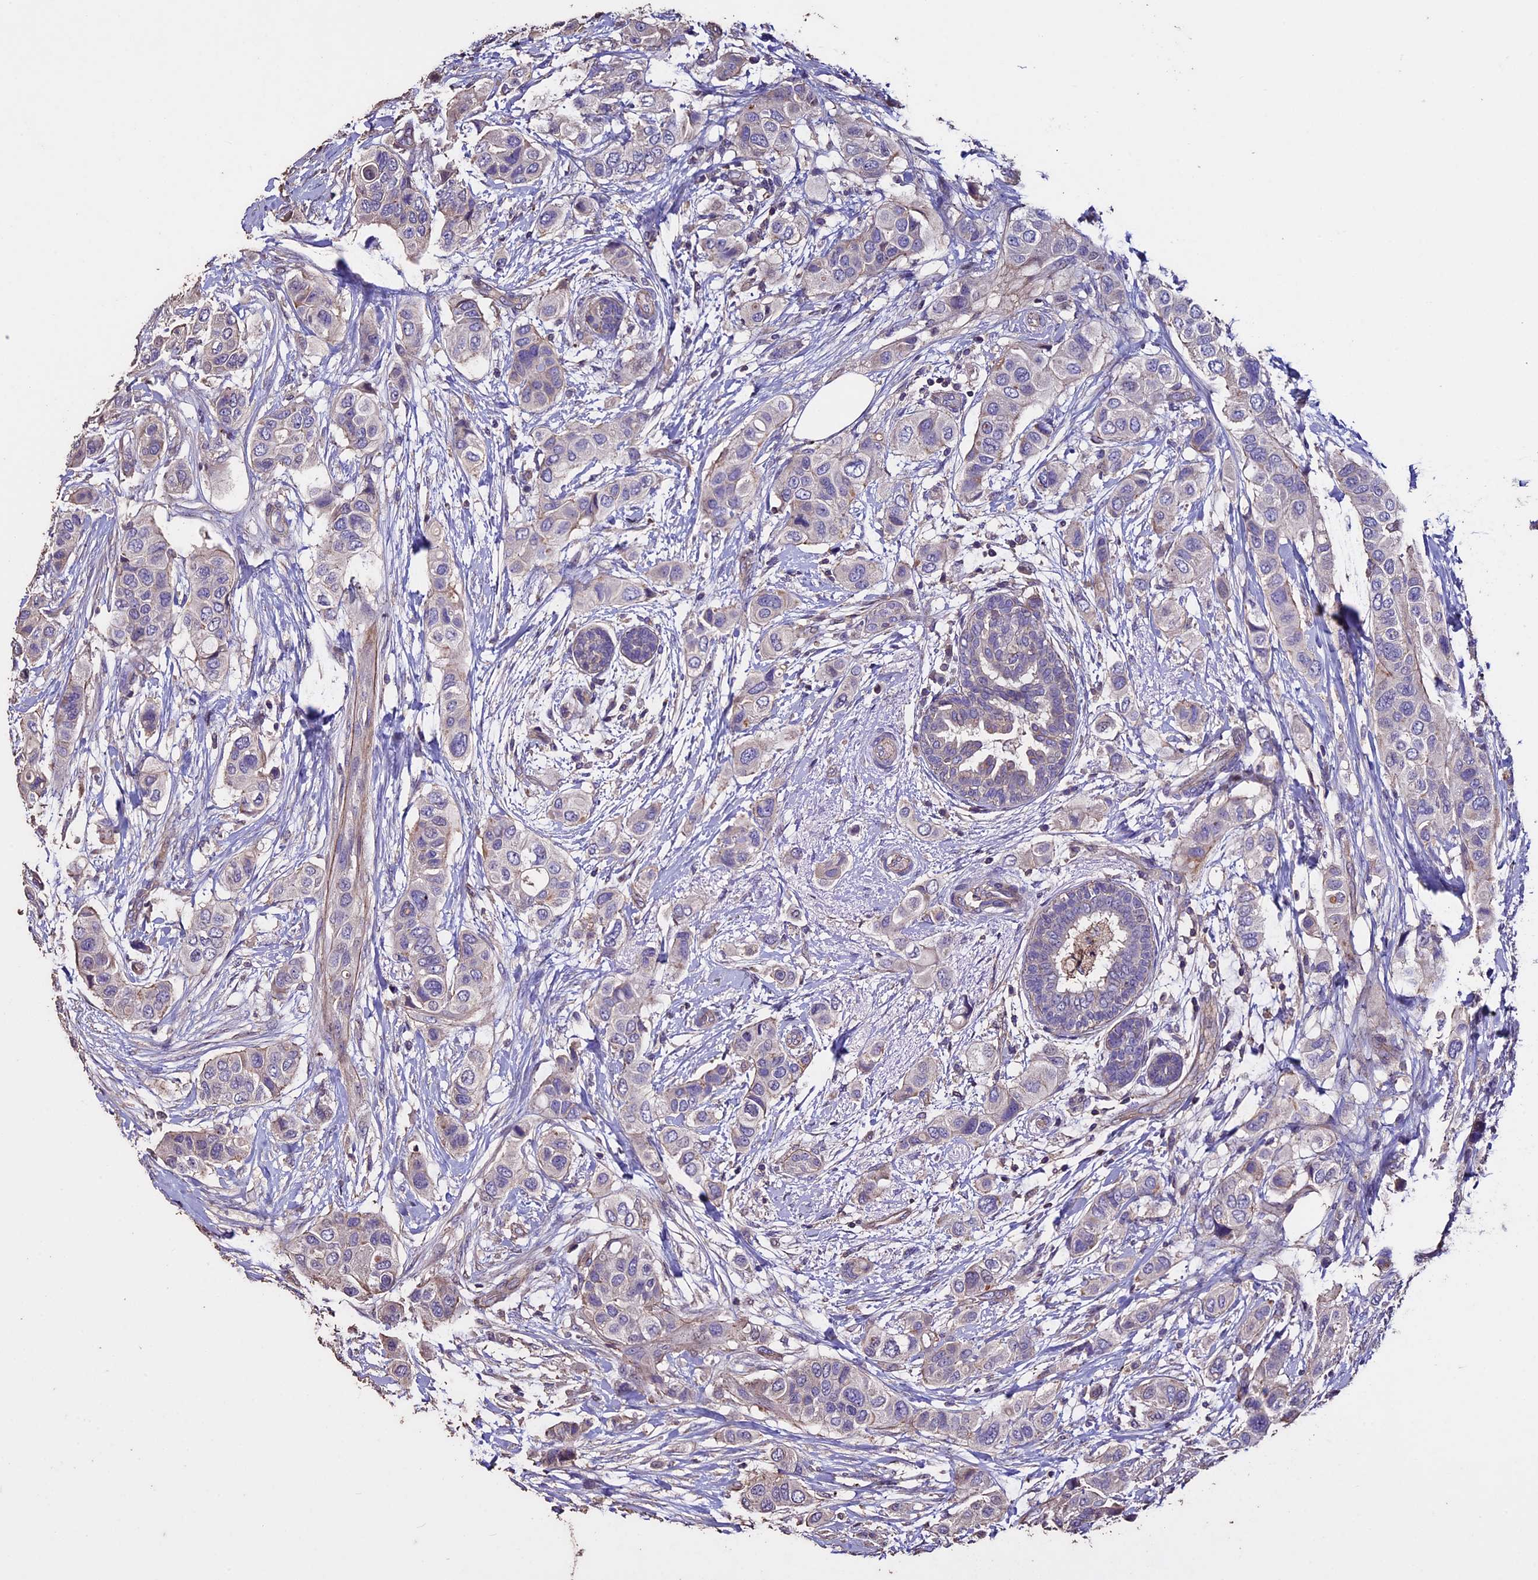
{"staining": {"intensity": "negative", "quantity": "none", "location": "none"}, "tissue": "breast cancer", "cell_type": "Tumor cells", "image_type": "cancer", "snomed": [{"axis": "morphology", "description": "Lobular carcinoma"}, {"axis": "topography", "description": "Breast"}], "caption": "High magnification brightfield microscopy of breast cancer (lobular carcinoma) stained with DAB (brown) and counterstained with hematoxylin (blue): tumor cells show no significant positivity. (Brightfield microscopy of DAB (3,3'-diaminobenzidine) immunohistochemistry at high magnification).", "gene": "USB1", "patient": {"sex": "female", "age": 51}}